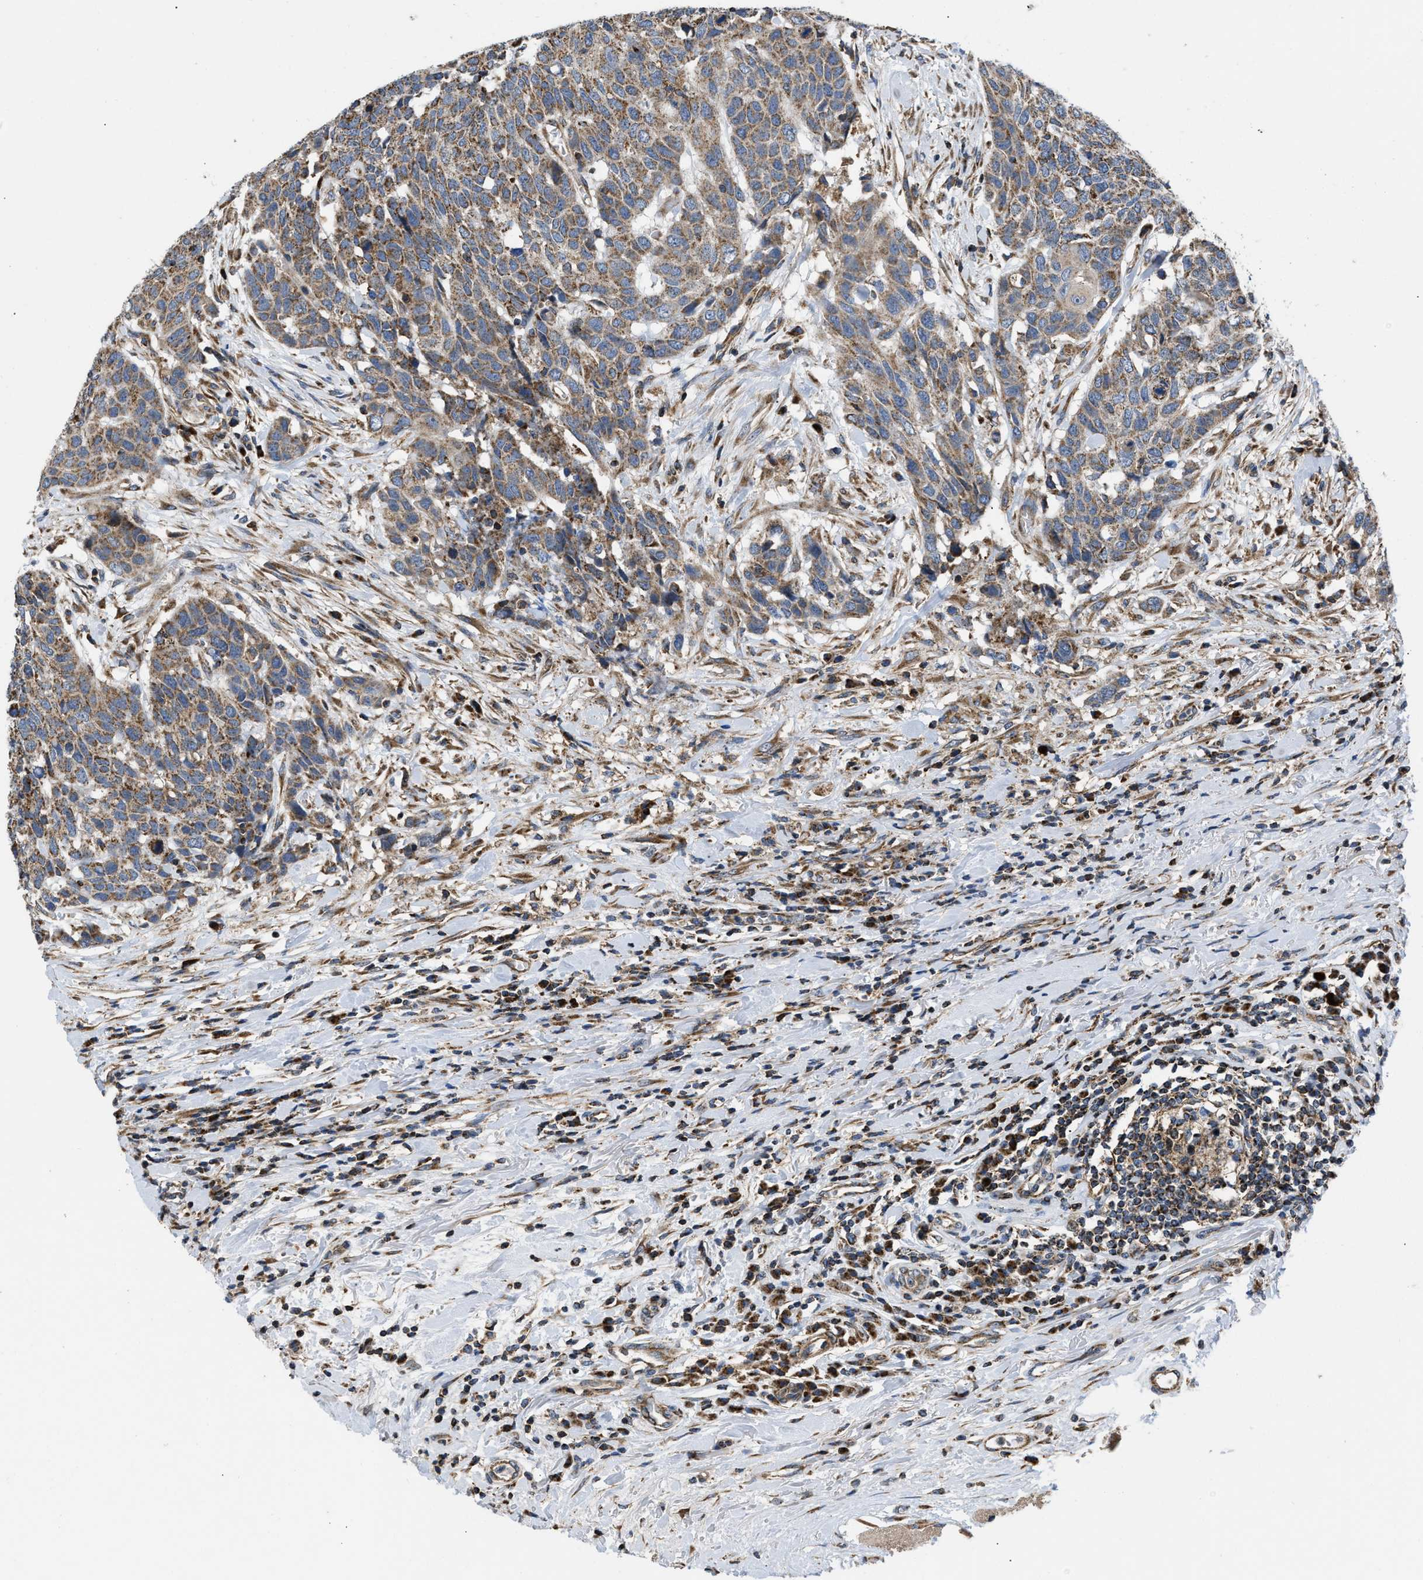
{"staining": {"intensity": "moderate", "quantity": ">75%", "location": "cytoplasmic/membranous"}, "tissue": "head and neck cancer", "cell_type": "Tumor cells", "image_type": "cancer", "snomed": [{"axis": "morphology", "description": "Squamous cell carcinoma, NOS"}, {"axis": "topography", "description": "Head-Neck"}], "caption": "High-magnification brightfield microscopy of head and neck cancer stained with DAB (3,3'-diaminobenzidine) (brown) and counterstained with hematoxylin (blue). tumor cells exhibit moderate cytoplasmic/membranous positivity is seen in about>75% of cells.", "gene": "OPTN", "patient": {"sex": "male", "age": 66}}